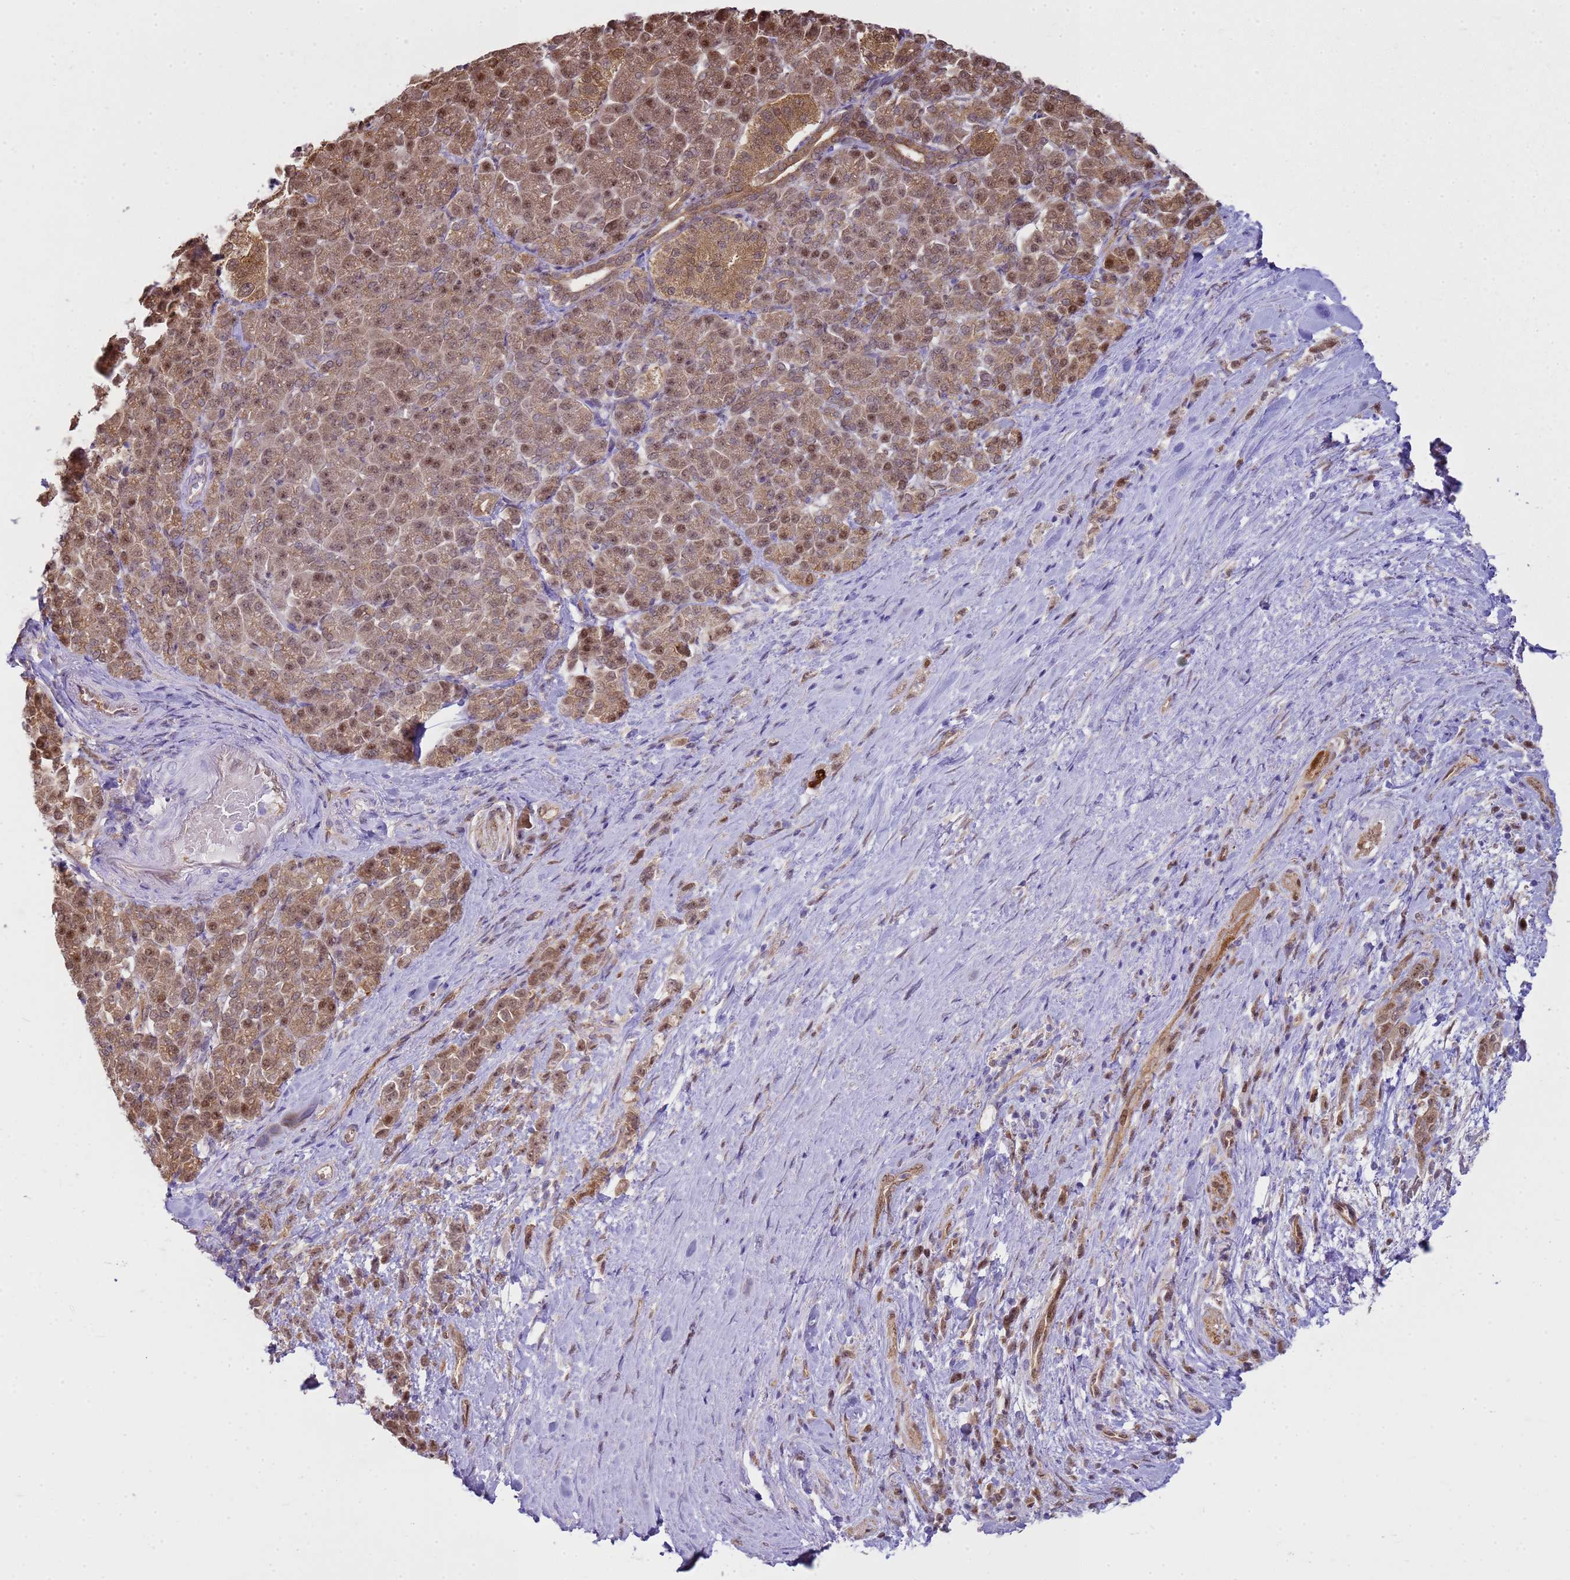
{"staining": {"intensity": "weak", "quantity": ">75%", "location": "cytoplasmic/membranous,nuclear"}, "tissue": "pancreatic cancer", "cell_type": "Tumor cells", "image_type": "cancer", "snomed": [{"axis": "morphology", "description": "Normal tissue, NOS"}, {"axis": "morphology", "description": "Adenocarcinoma, NOS"}, {"axis": "topography", "description": "Pancreas"}], "caption": "Immunohistochemical staining of adenocarcinoma (pancreatic) reveals low levels of weak cytoplasmic/membranous and nuclear positivity in about >75% of tumor cells. The staining was performed using DAB, with brown indicating positive protein expression. Nuclei are stained blue with hematoxylin.", "gene": "YWHAE", "patient": {"sex": "female", "age": 64}}